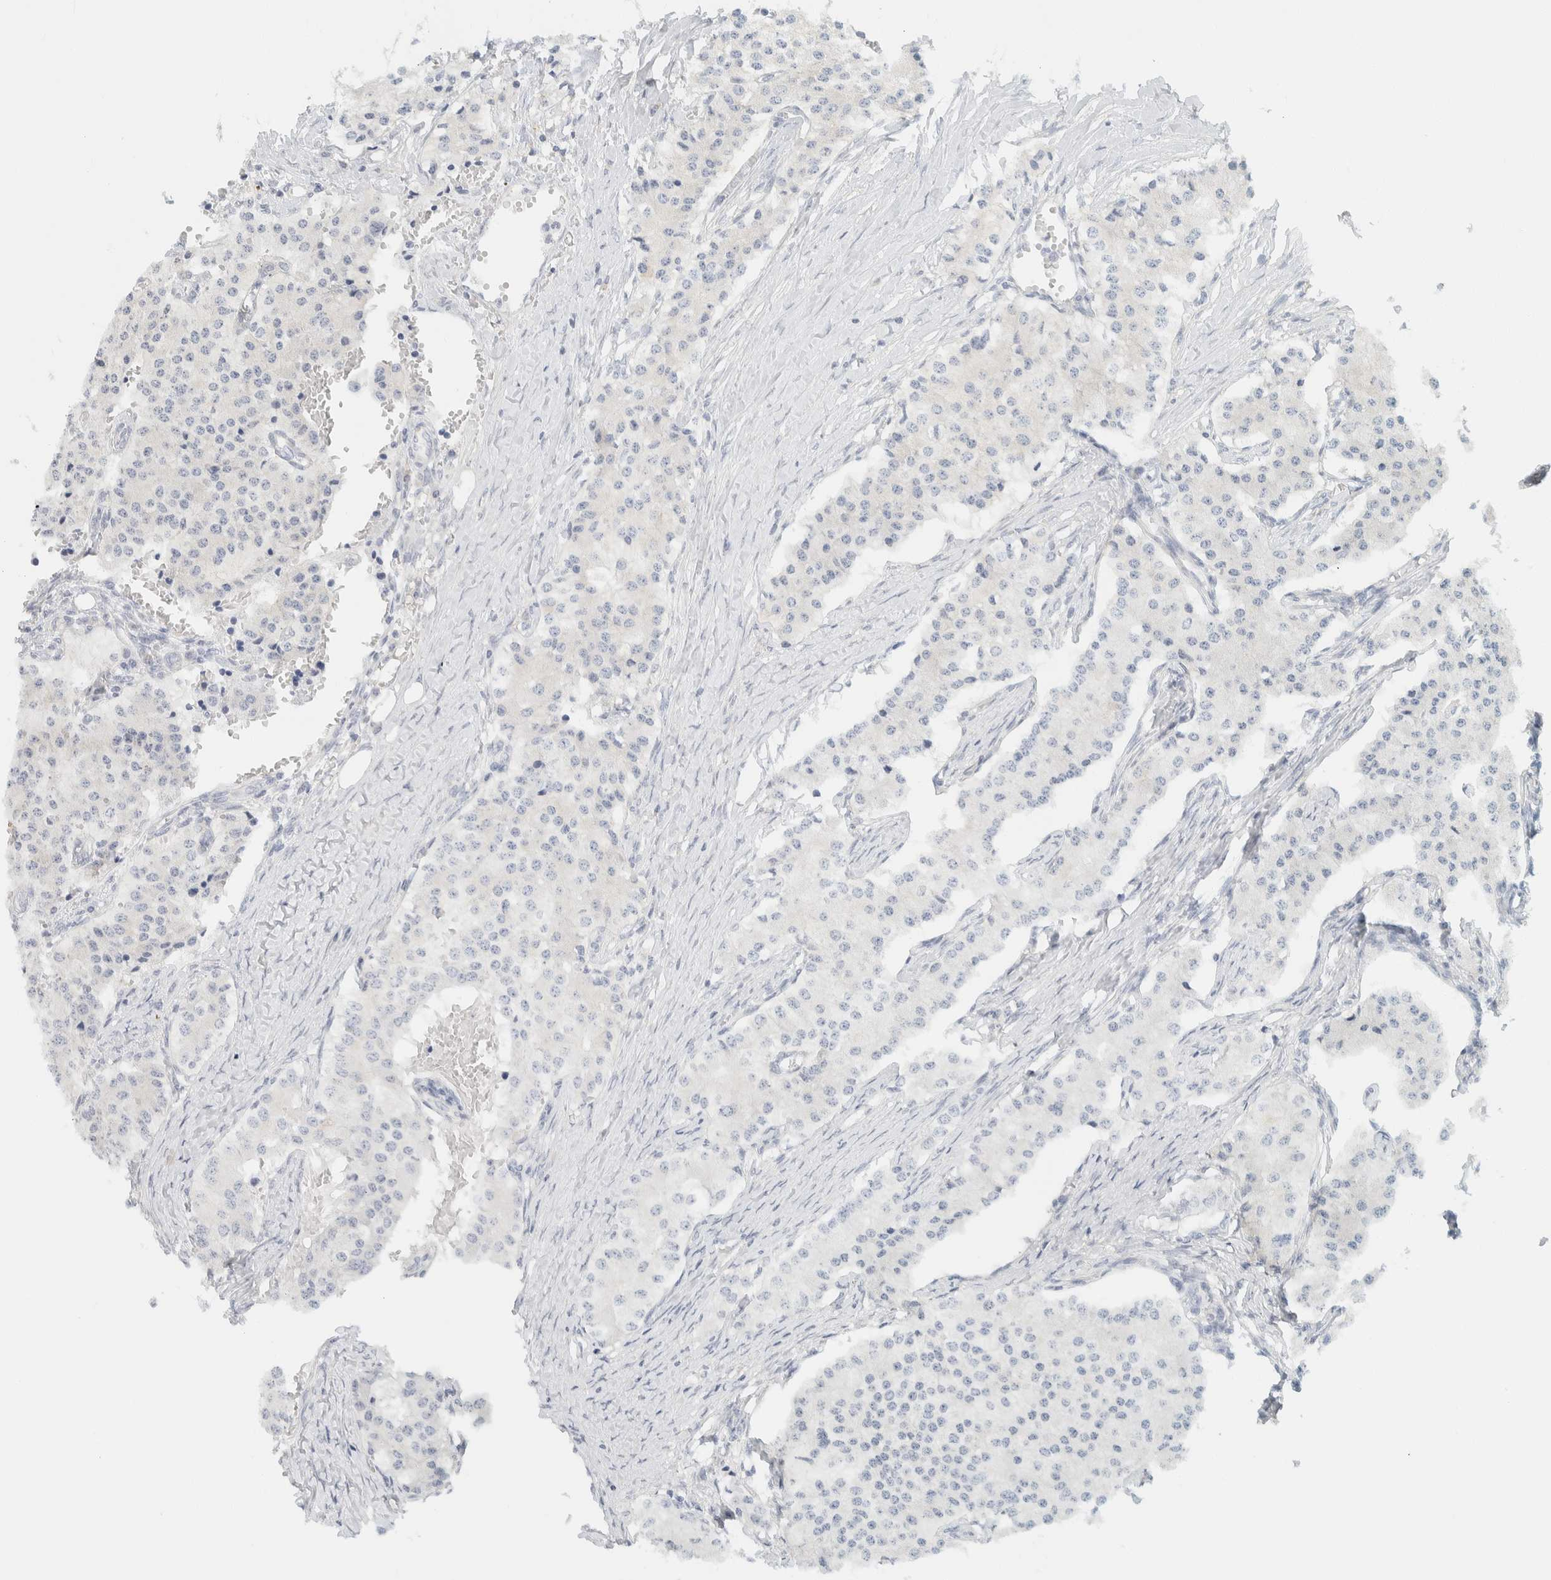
{"staining": {"intensity": "negative", "quantity": "none", "location": "none"}, "tissue": "carcinoid", "cell_type": "Tumor cells", "image_type": "cancer", "snomed": [{"axis": "morphology", "description": "Carcinoid, malignant, NOS"}, {"axis": "topography", "description": "Colon"}], "caption": "Tumor cells show no significant protein expression in carcinoid.", "gene": "PTGES3L-AARSD1", "patient": {"sex": "female", "age": 52}}